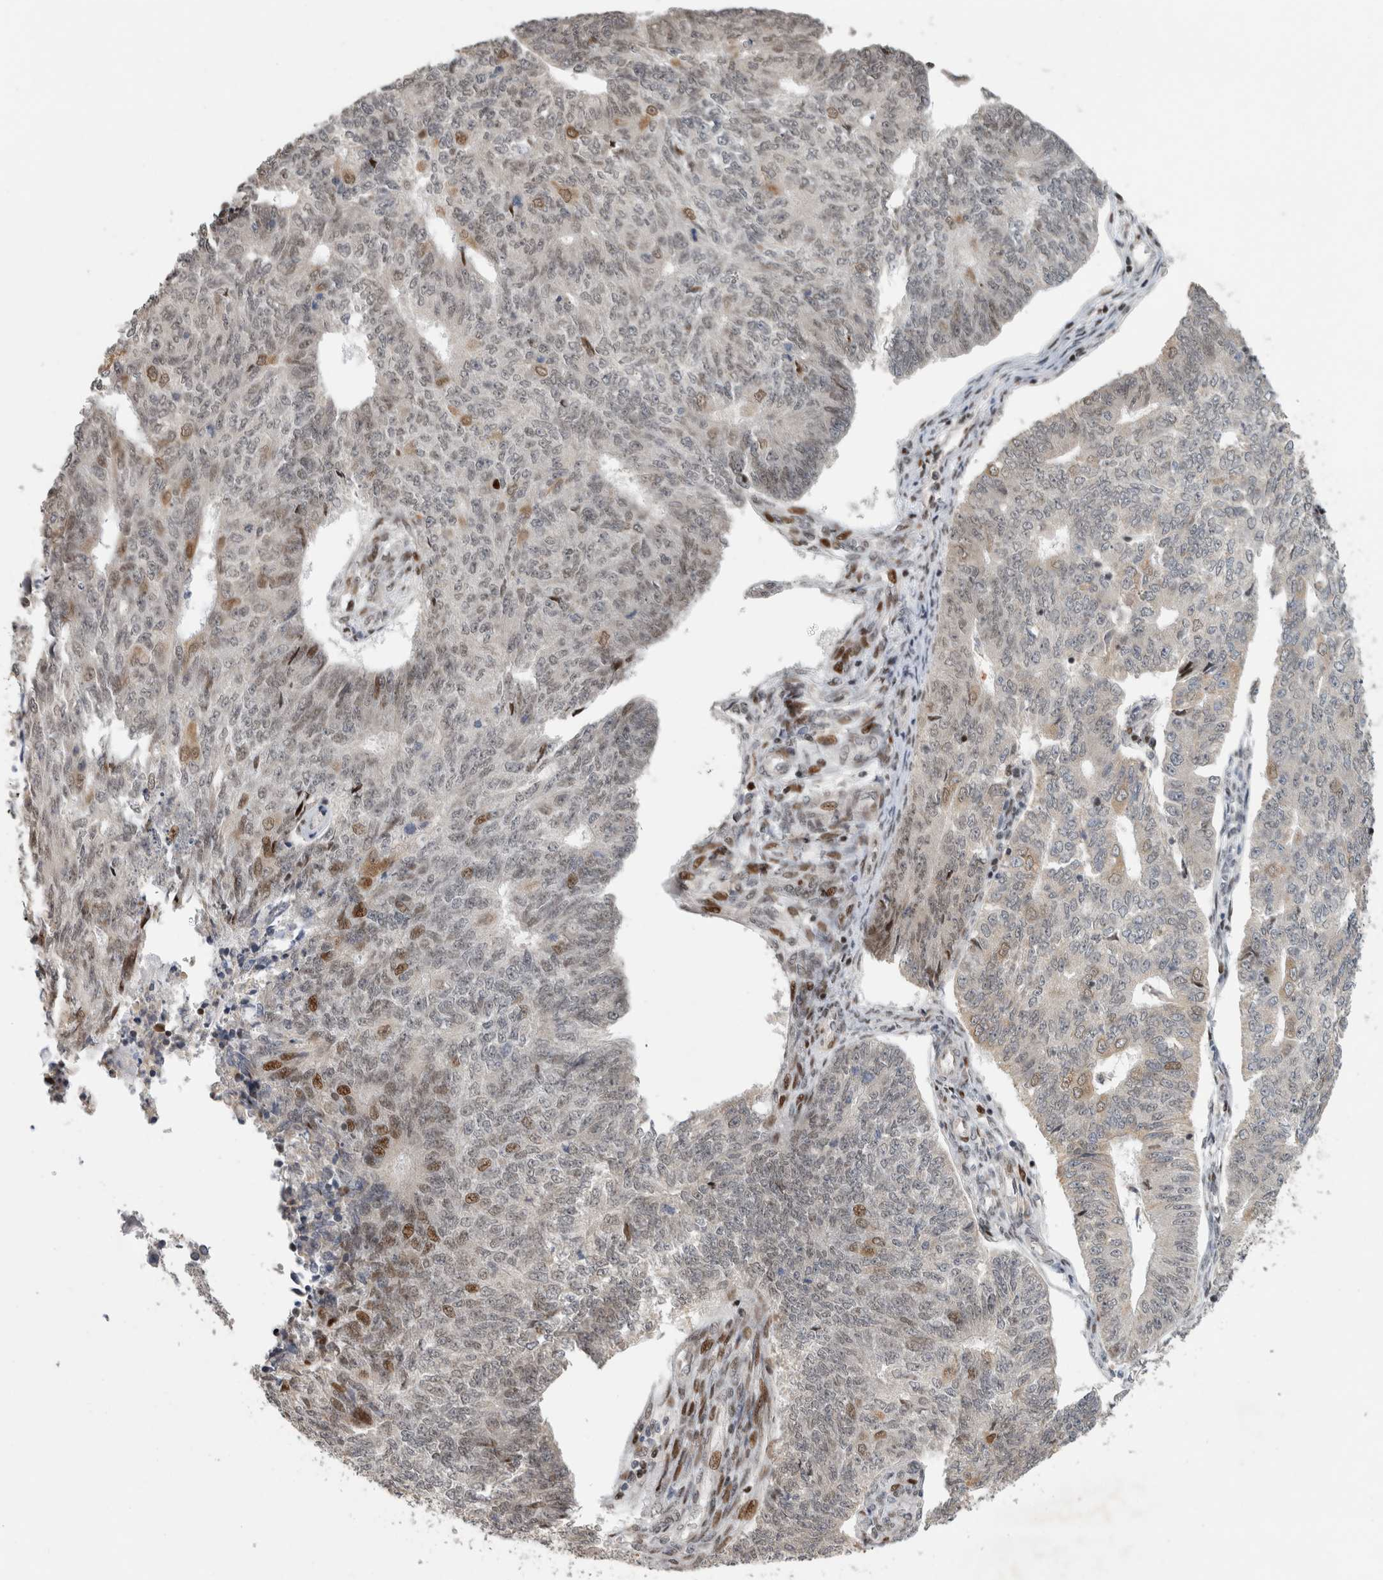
{"staining": {"intensity": "moderate", "quantity": "<25%", "location": "nuclear"}, "tissue": "endometrial cancer", "cell_type": "Tumor cells", "image_type": "cancer", "snomed": [{"axis": "morphology", "description": "Adenocarcinoma, NOS"}, {"axis": "topography", "description": "Endometrium"}], "caption": "Adenocarcinoma (endometrial) was stained to show a protein in brown. There is low levels of moderate nuclear positivity in about <25% of tumor cells.", "gene": "C8orf58", "patient": {"sex": "female", "age": 32}}